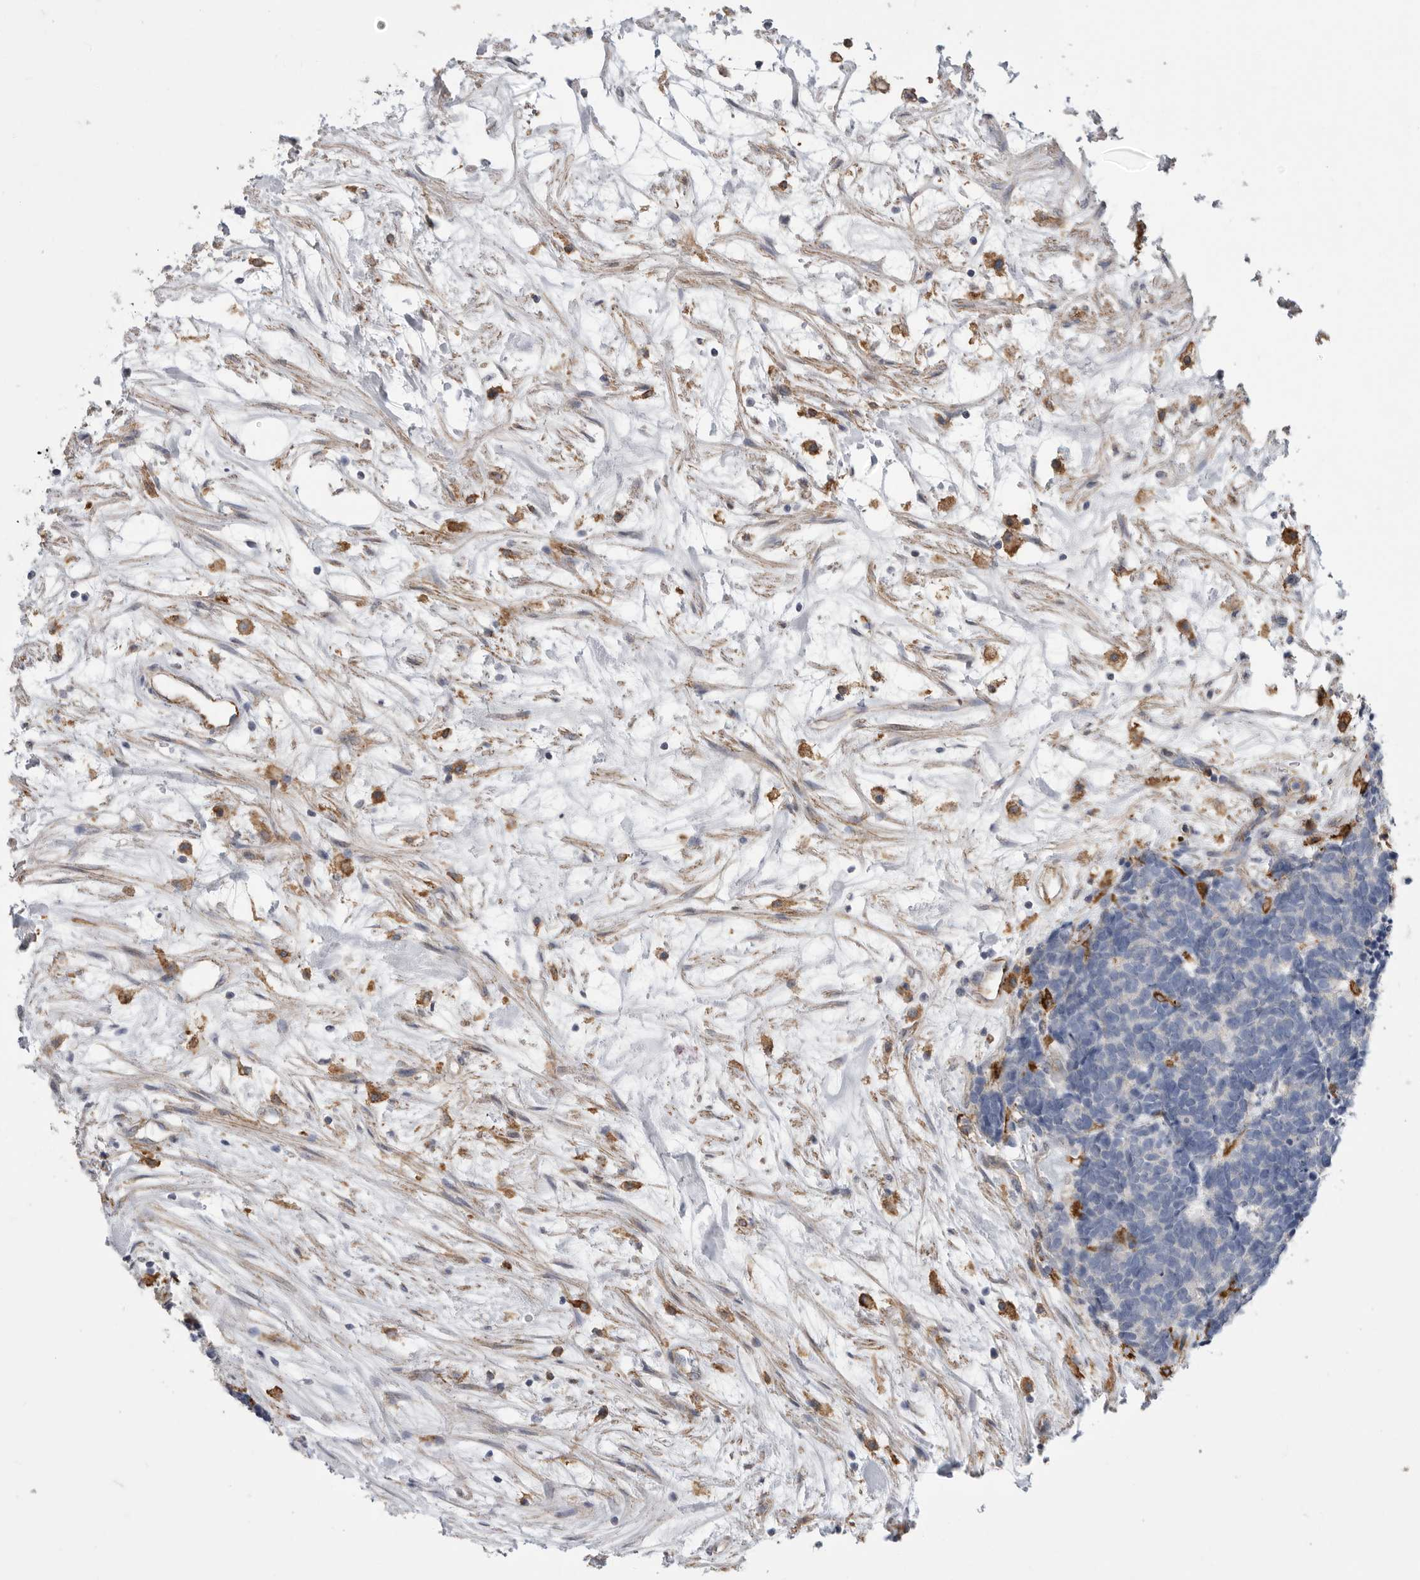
{"staining": {"intensity": "negative", "quantity": "none", "location": "none"}, "tissue": "carcinoid", "cell_type": "Tumor cells", "image_type": "cancer", "snomed": [{"axis": "morphology", "description": "Carcinoma, NOS"}, {"axis": "morphology", "description": "Carcinoid, malignant, NOS"}, {"axis": "topography", "description": "Urinary bladder"}], "caption": "Tumor cells show no significant positivity in malignant carcinoid.", "gene": "SIGLEC10", "patient": {"sex": "male", "age": 57}}